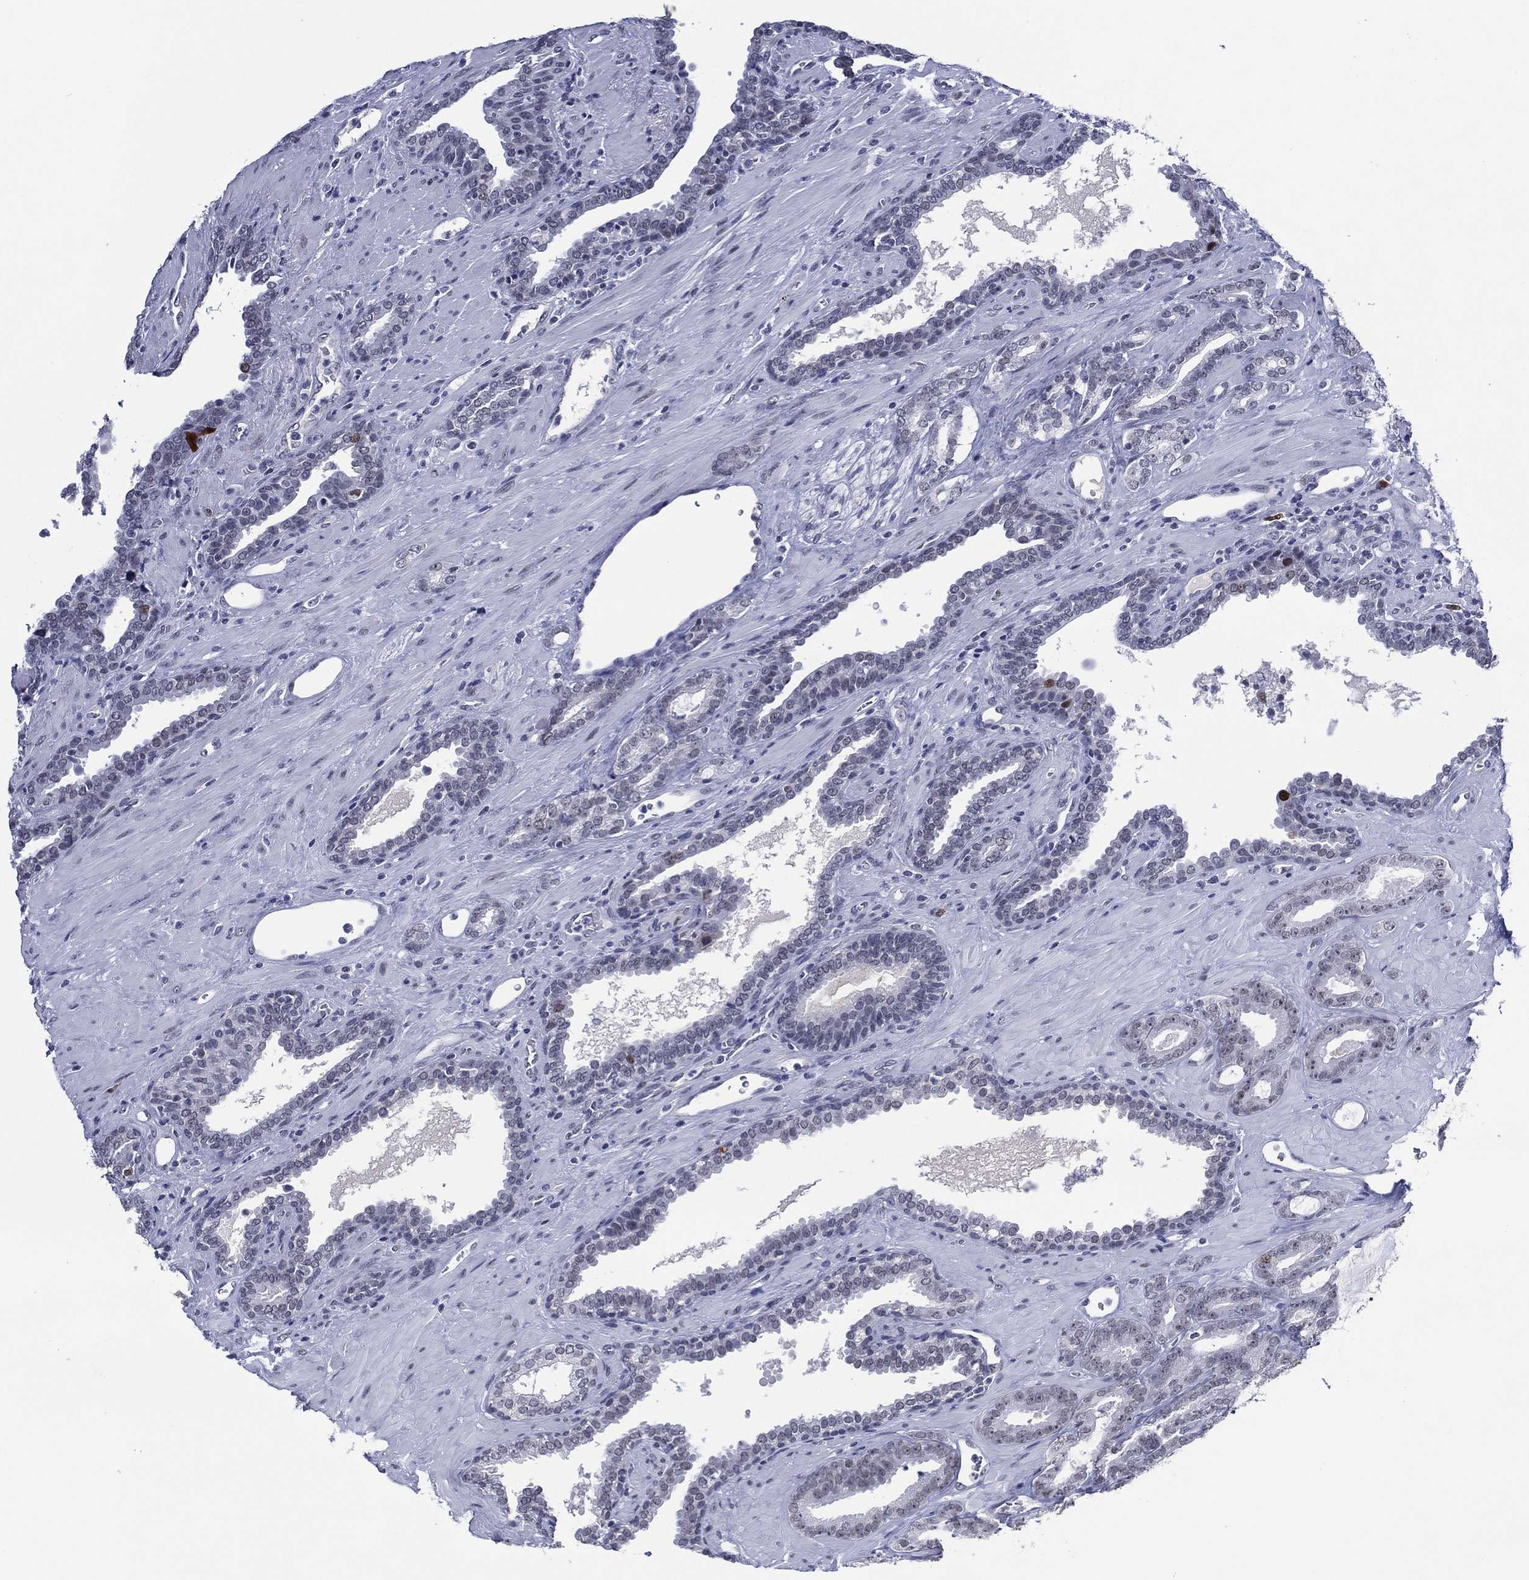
{"staining": {"intensity": "negative", "quantity": "none", "location": "none"}, "tissue": "prostate cancer", "cell_type": "Tumor cells", "image_type": "cancer", "snomed": [{"axis": "morphology", "description": "Adenocarcinoma, Low grade"}, {"axis": "topography", "description": "Prostate"}], "caption": "This is an immunohistochemistry histopathology image of human prostate adenocarcinoma (low-grade). There is no expression in tumor cells.", "gene": "GATA6", "patient": {"sex": "male", "age": 61}}